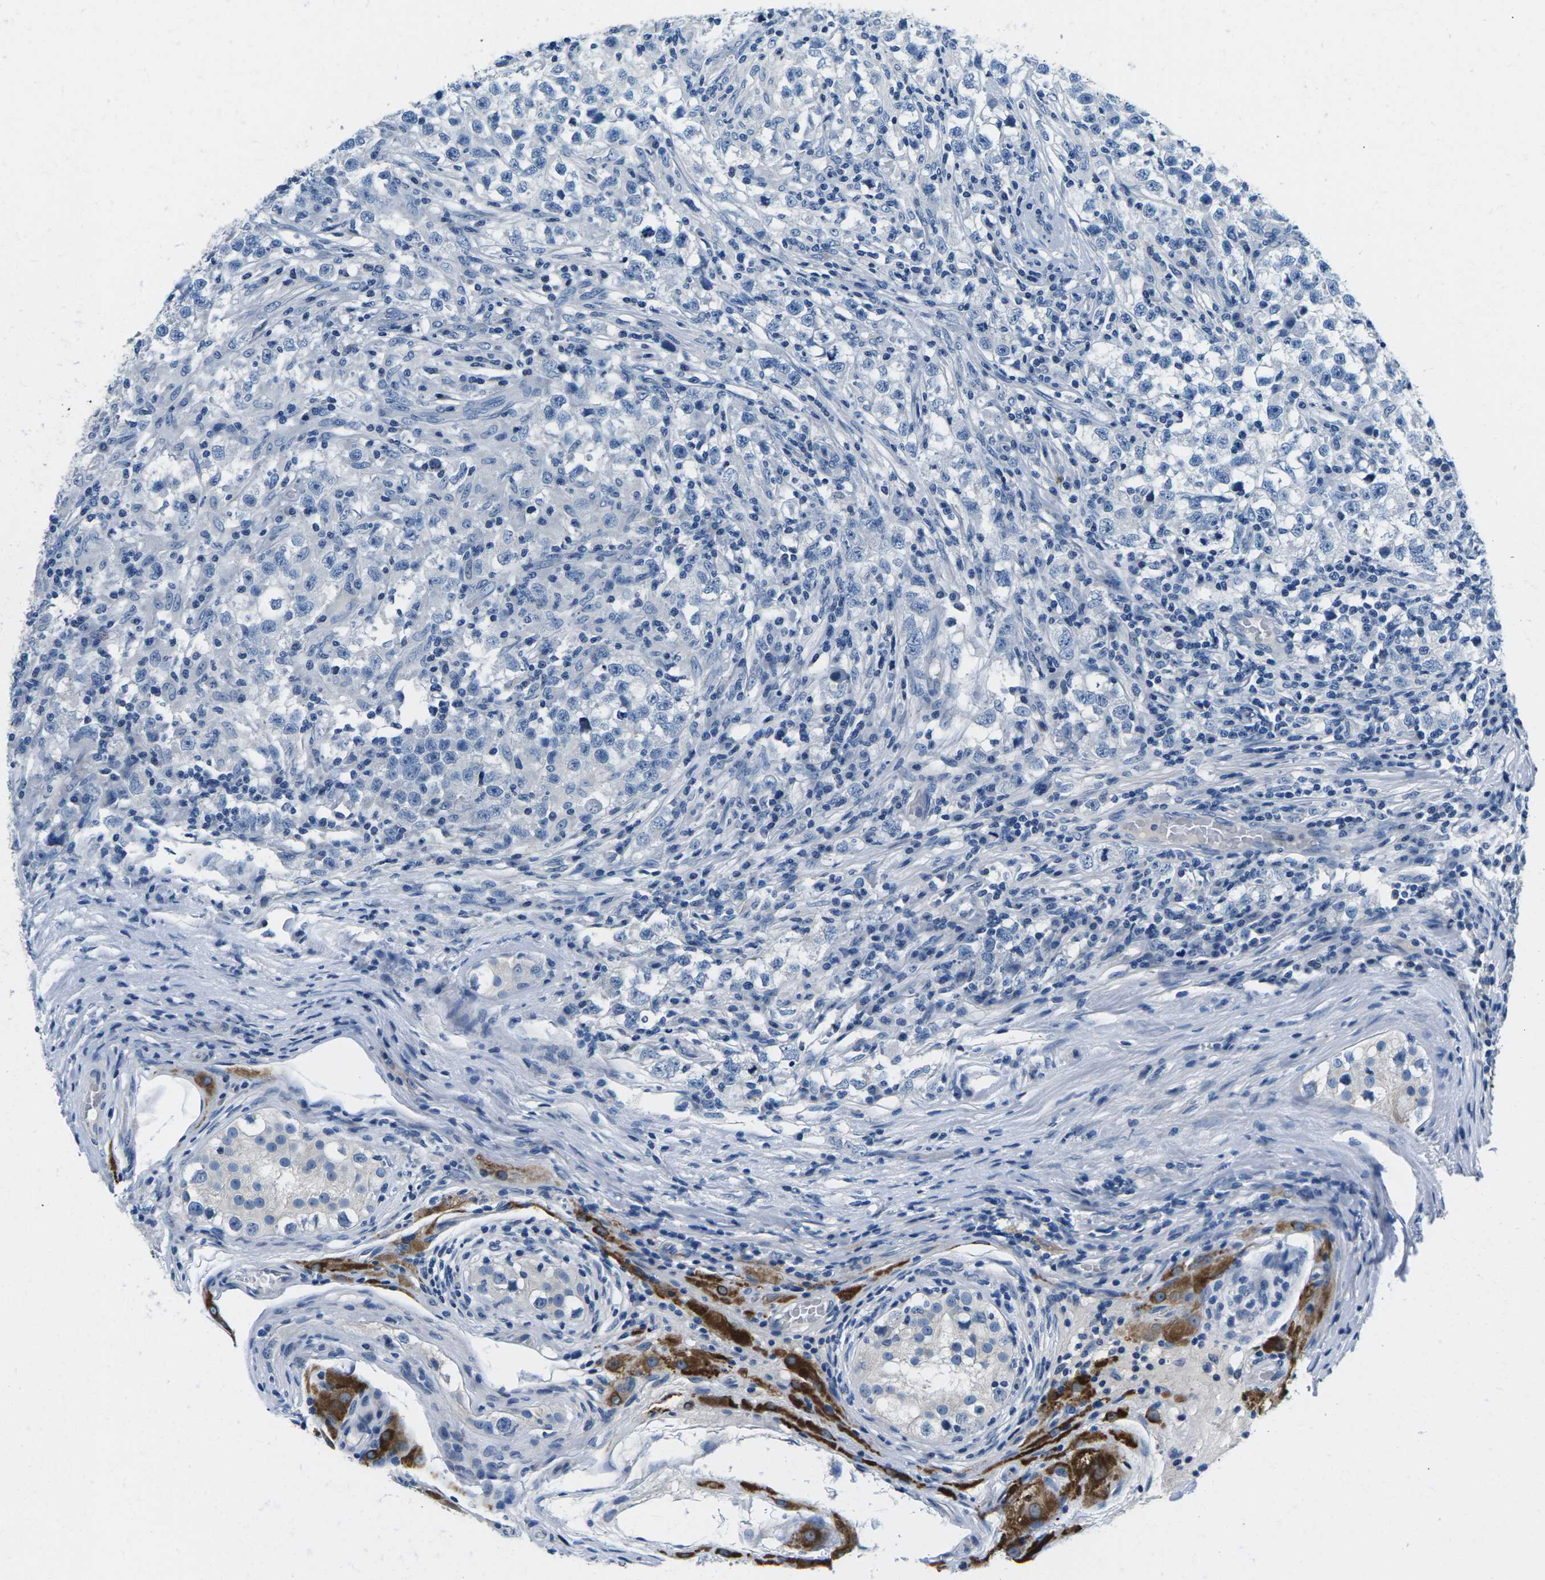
{"staining": {"intensity": "negative", "quantity": "none", "location": "none"}, "tissue": "testis cancer", "cell_type": "Tumor cells", "image_type": "cancer", "snomed": [{"axis": "morphology", "description": "Carcinoma, Embryonal, NOS"}, {"axis": "topography", "description": "Testis"}], "caption": "The photomicrograph shows no significant staining in tumor cells of testis cancer.", "gene": "TSPAN2", "patient": {"sex": "male", "age": 21}}